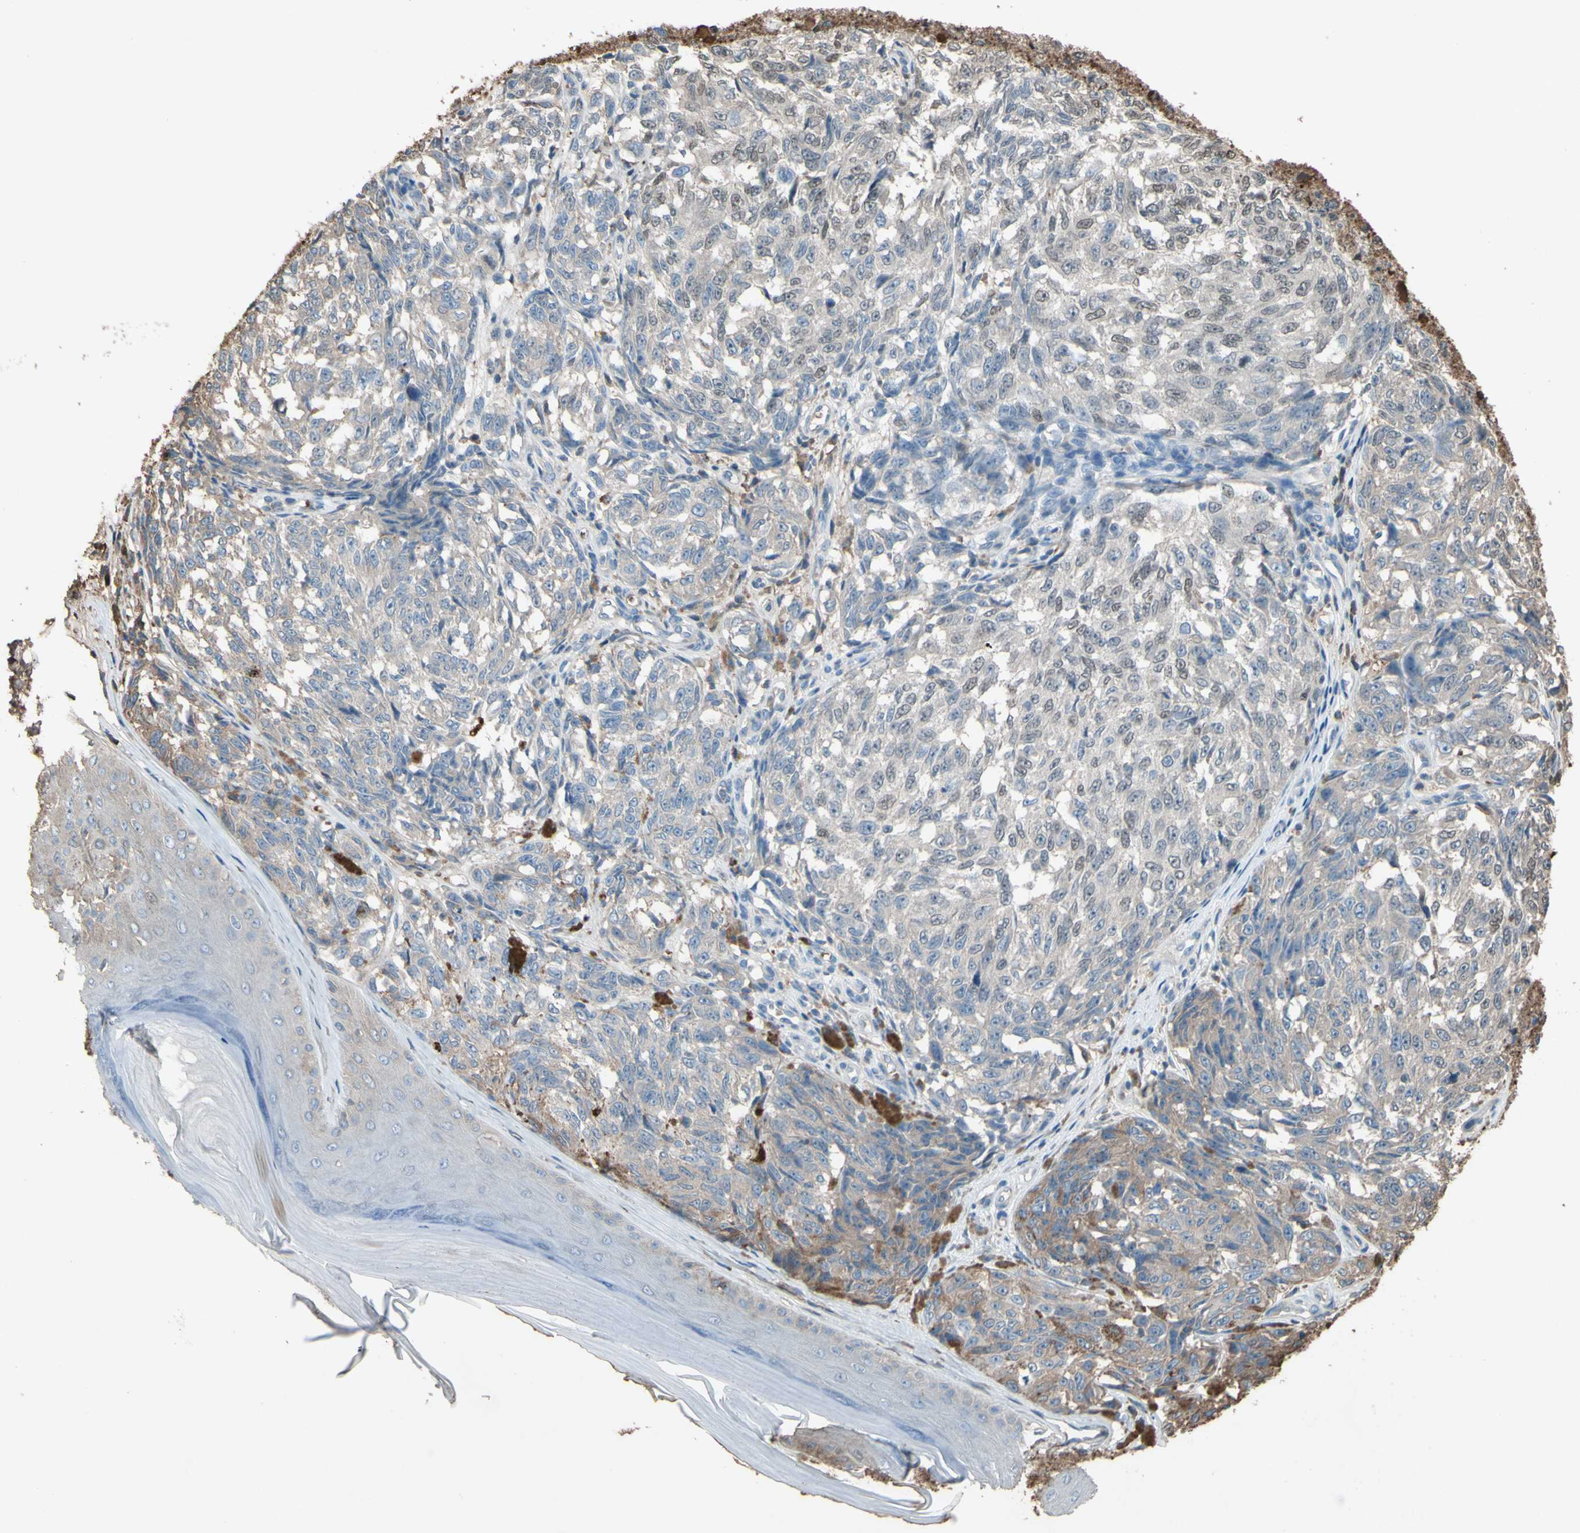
{"staining": {"intensity": "weak", "quantity": "25%-75%", "location": "cytoplasmic/membranous"}, "tissue": "melanoma", "cell_type": "Tumor cells", "image_type": "cancer", "snomed": [{"axis": "morphology", "description": "Malignant melanoma, NOS"}, {"axis": "topography", "description": "Skin"}], "caption": "Tumor cells display low levels of weak cytoplasmic/membranous positivity in approximately 25%-75% of cells in human melanoma. (Brightfield microscopy of DAB IHC at high magnification).", "gene": "PTGDS", "patient": {"sex": "female", "age": 64}}